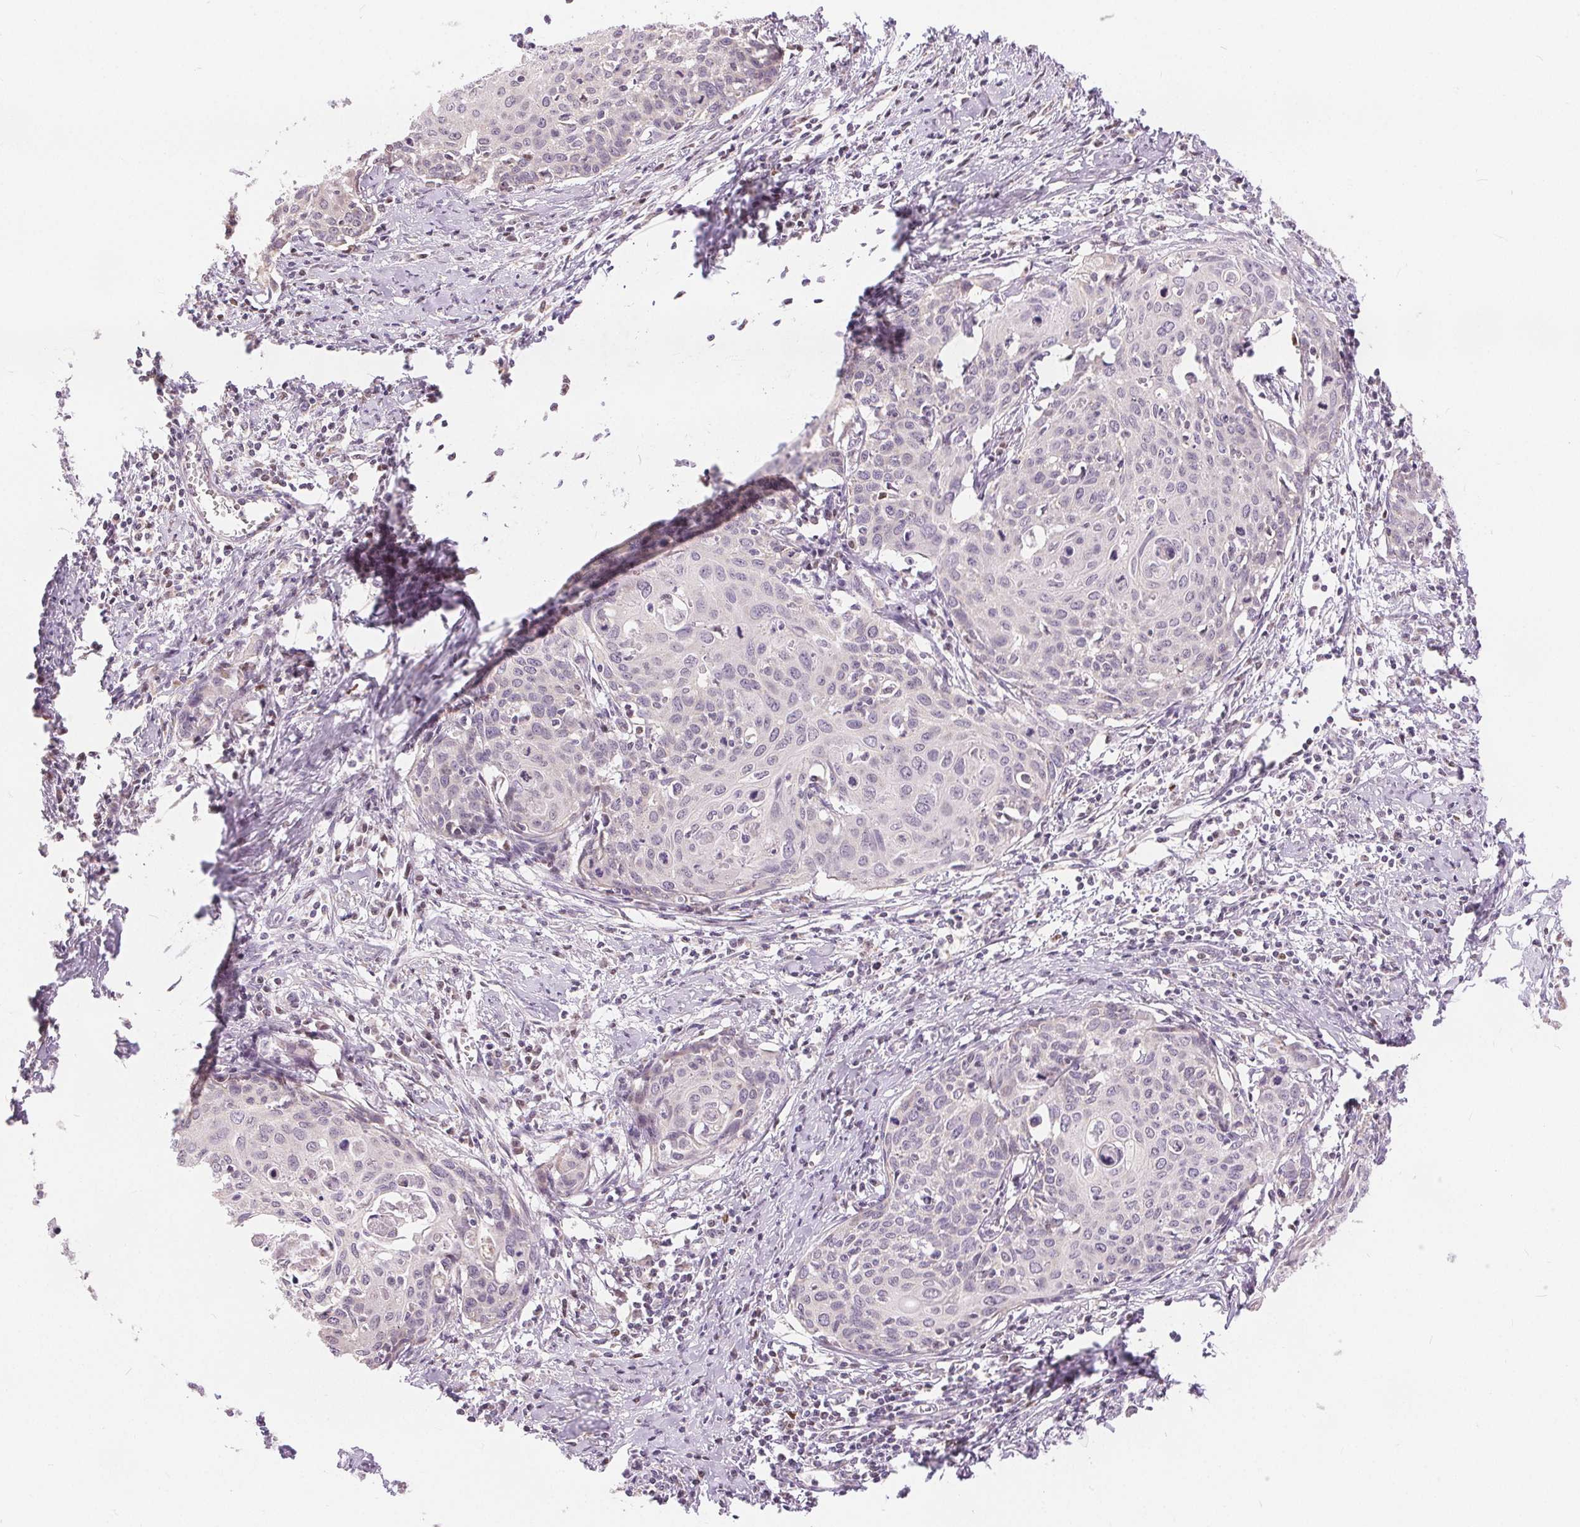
{"staining": {"intensity": "negative", "quantity": "none", "location": "none"}, "tissue": "cervical cancer", "cell_type": "Tumor cells", "image_type": "cancer", "snomed": [{"axis": "morphology", "description": "Squamous cell carcinoma, NOS"}, {"axis": "topography", "description": "Cervix"}], "caption": "Cervical squamous cell carcinoma was stained to show a protein in brown. There is no significant expression in tumor cells.", "gene": "POU2F2", "patient": {"sex": "female", "age": 62}}